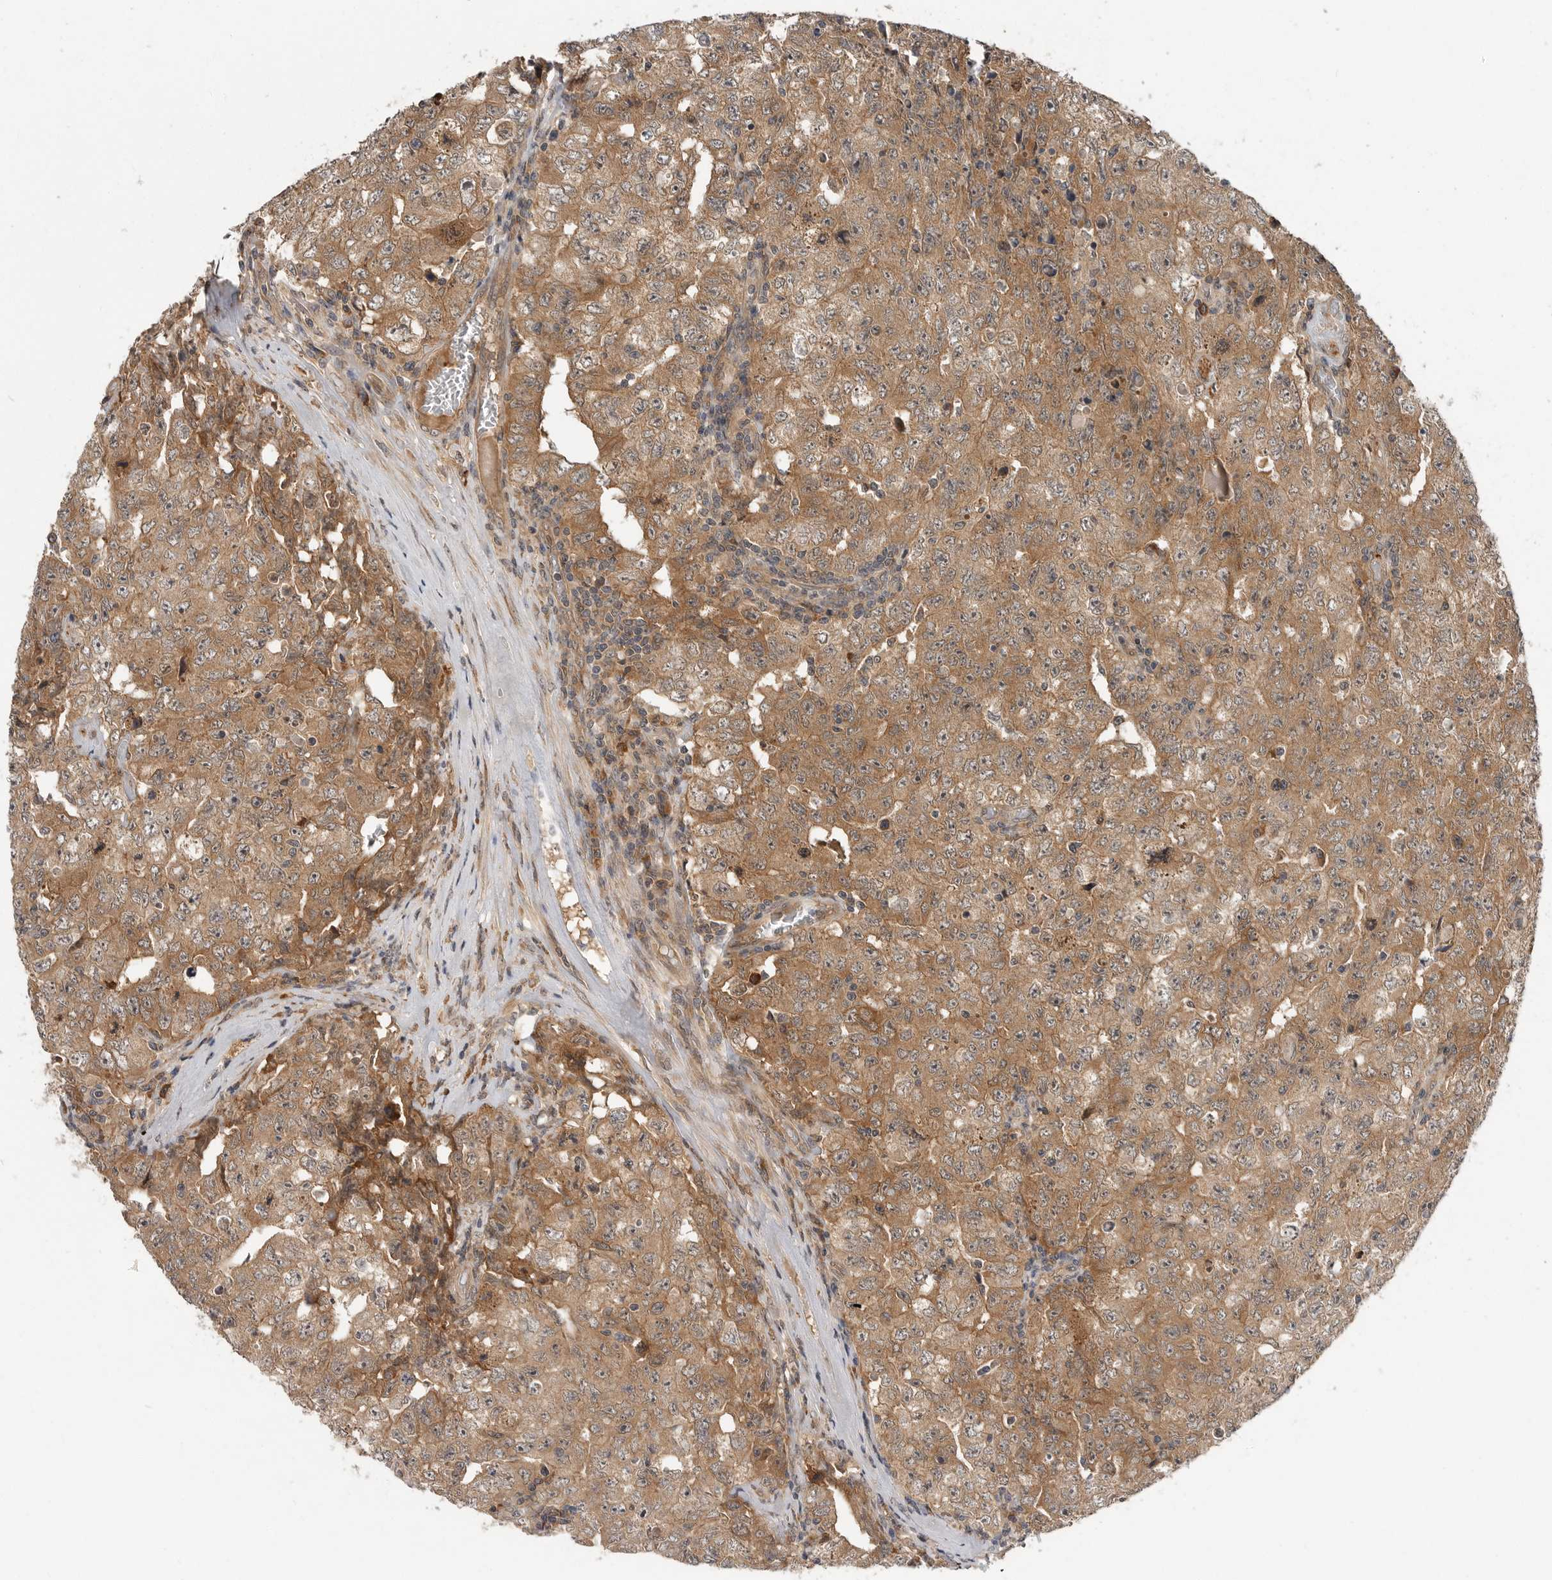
{"staining": {"intensity": "moderate", "quantity": ">75%", "location": "cytoplasmic/membranous"}, "tissue": "testis cancer", "cell_type": "Tumor cells", "image_type": "cancer", "snomed": [{"axis": "morphology", "description": "Carcinoma, Embryonal, NOS"}, {"axis": "topography", "description": "Testis"}], "caption": "Testis cancer stained with a protein marker demonstrates moderate staining in tumor cells.", "gene": "OSBPL9", "patient": {"sex": "male", "age": 26}}